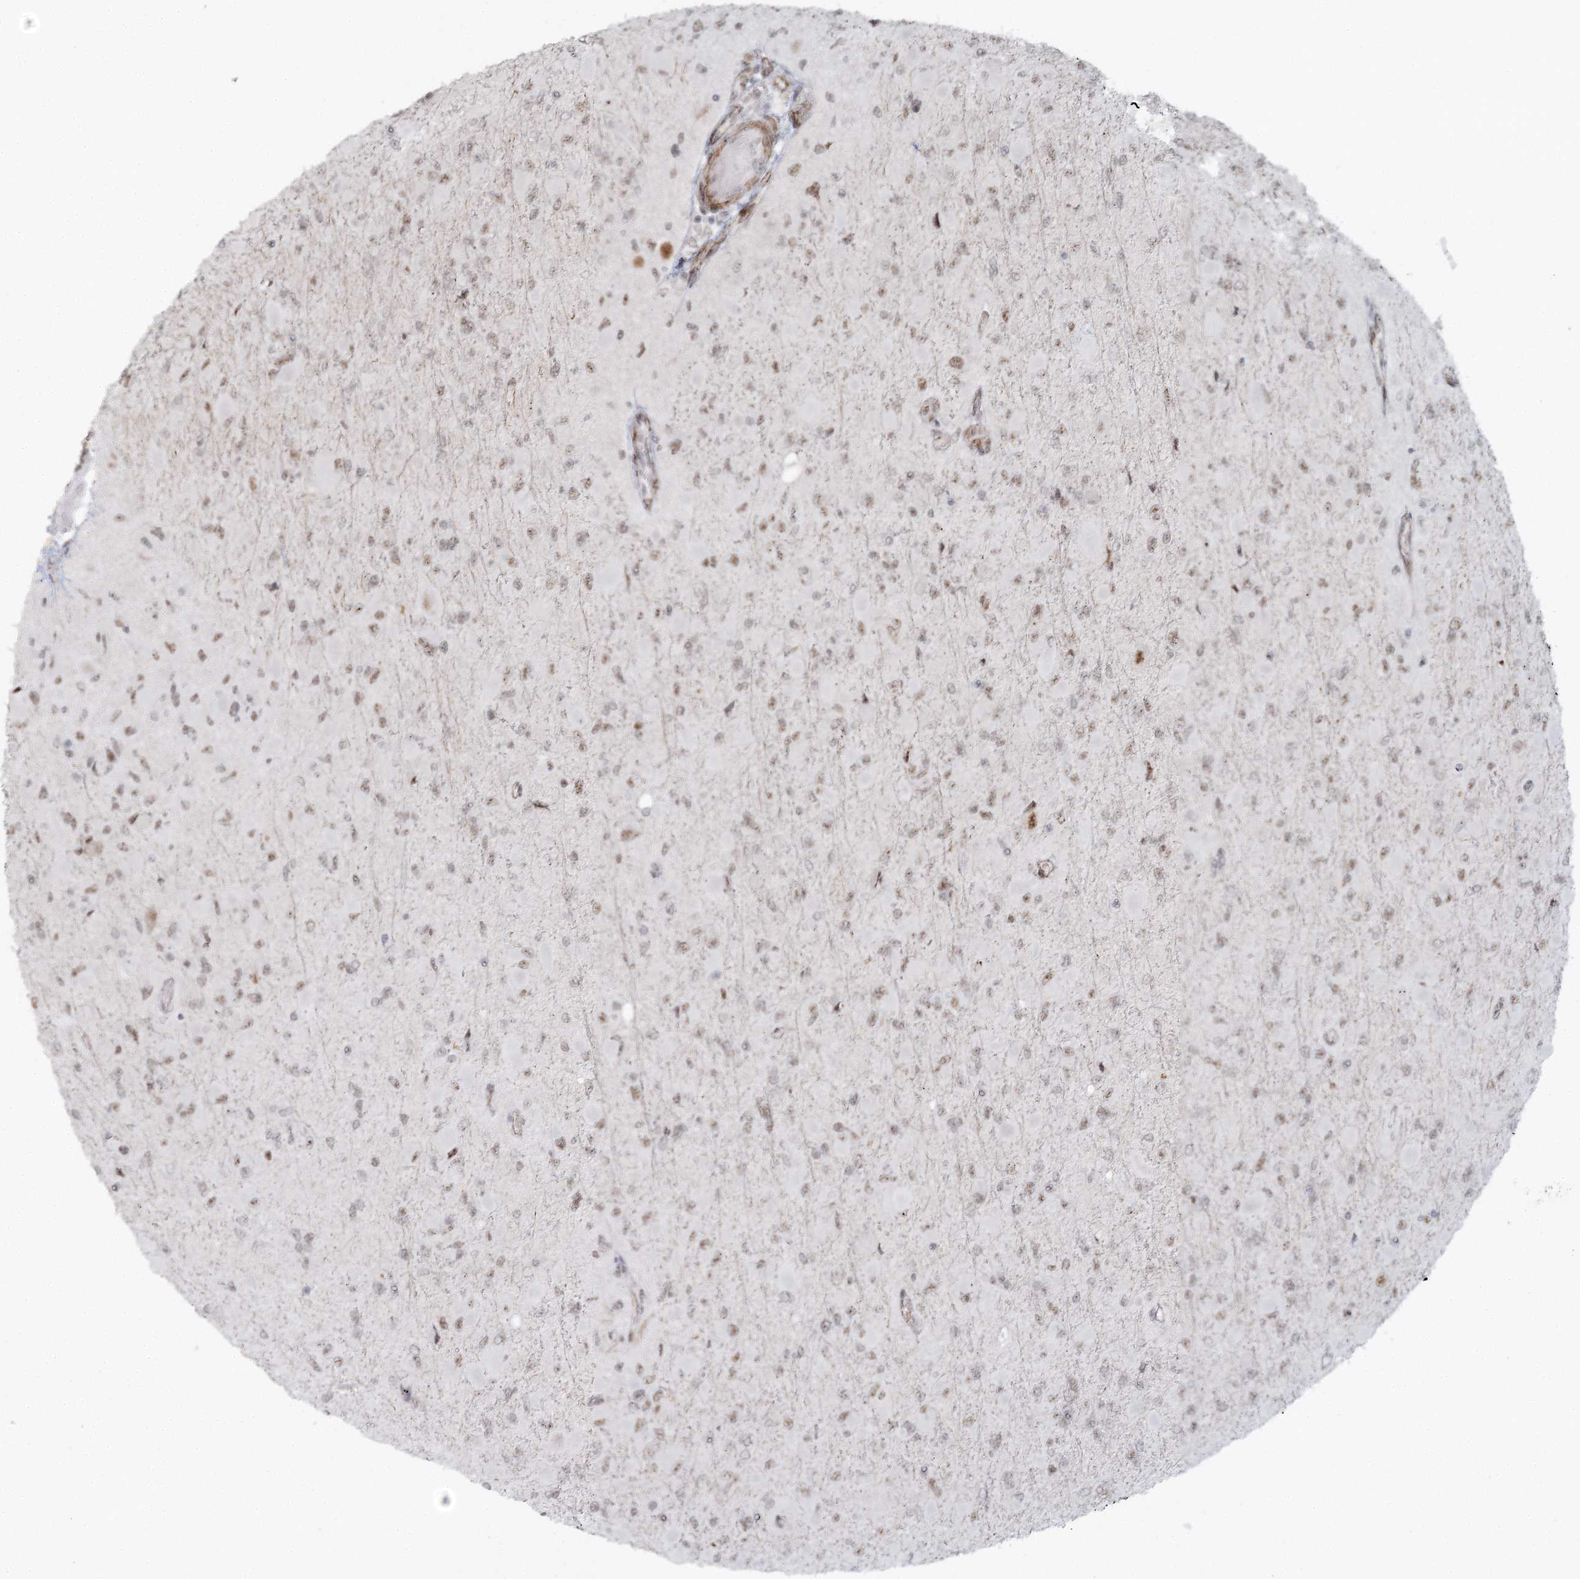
{"staining": {"intensity": "weak", "quantity": "25%-75%", "location": "nuclear"}, "tissue": "glioma", "cell_type": "Tumor cells", "image_type": "cancer", "snomed": [{"axis": "morphology", "description": "Glioma, malignant, High grade"}, {"axis": "topography", "description": "Cerebral cortex"}], "caption": "Weak nuclear protein staining is seen in about 25%-75% of tumor cells in glioma.", "gene": "U2SURP", "patient": {"sex": "female", "age": 36}}